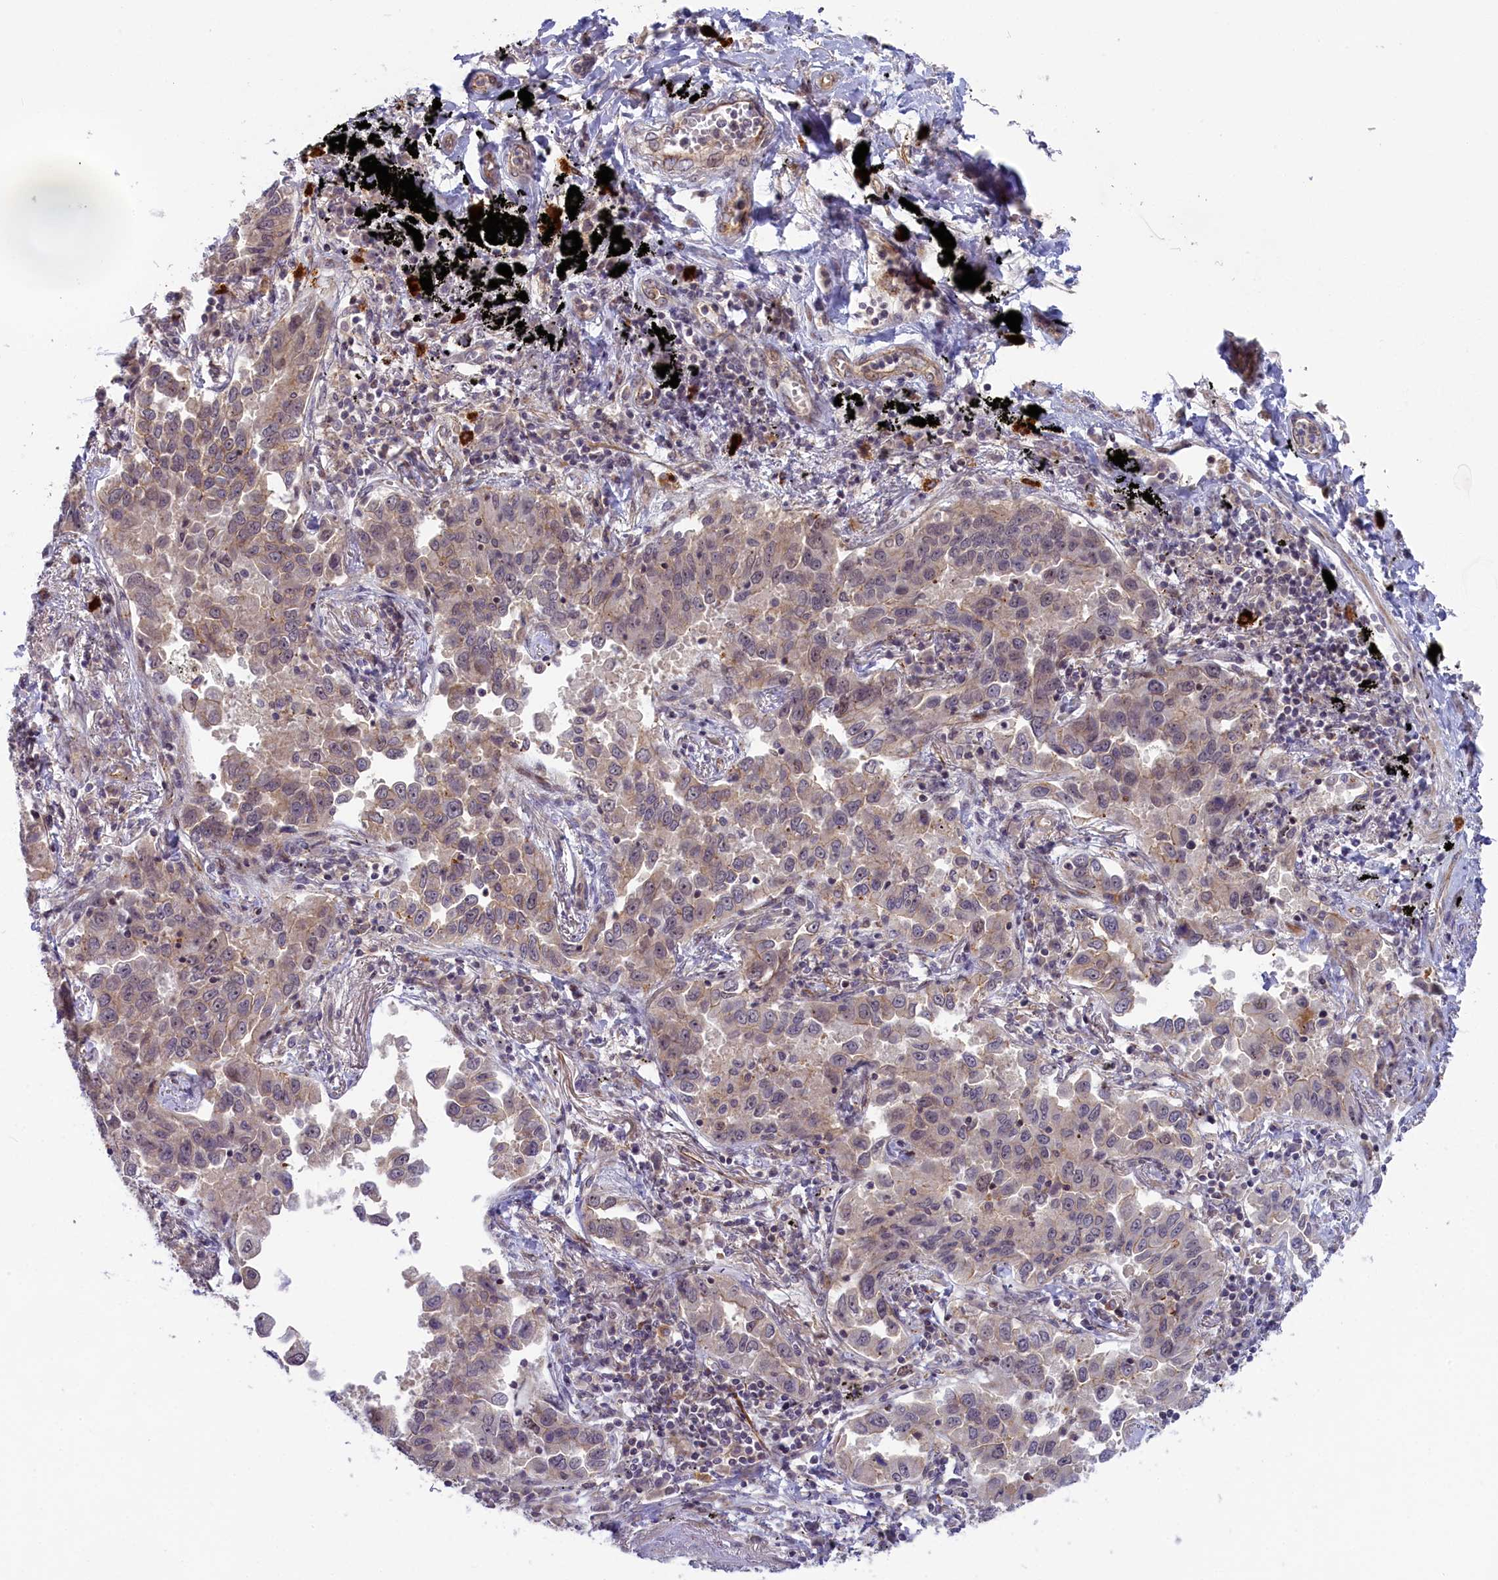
{"staining": {"intensity": "weak", "quantity": "<25%", "location": "cytoplasmic/membranous"}, "tissue": "lung cancer", "cell_type": "Tumor cells", "image_type": "cancer", "snomed": [{"axis": "morphology", "description": "Adenocarcinoma, NOS"}, {"axis": "topography", "description": "Lung"}], "caption": "This micrograph is of lung cancer stained with immunohistochemistry (IHC) to label a protein in brown with the nuclei are counter-stained blue. There is no positivity in tumor cells.", "gene": "CCL23", "patient": {"sex": "male", "age": 67}}